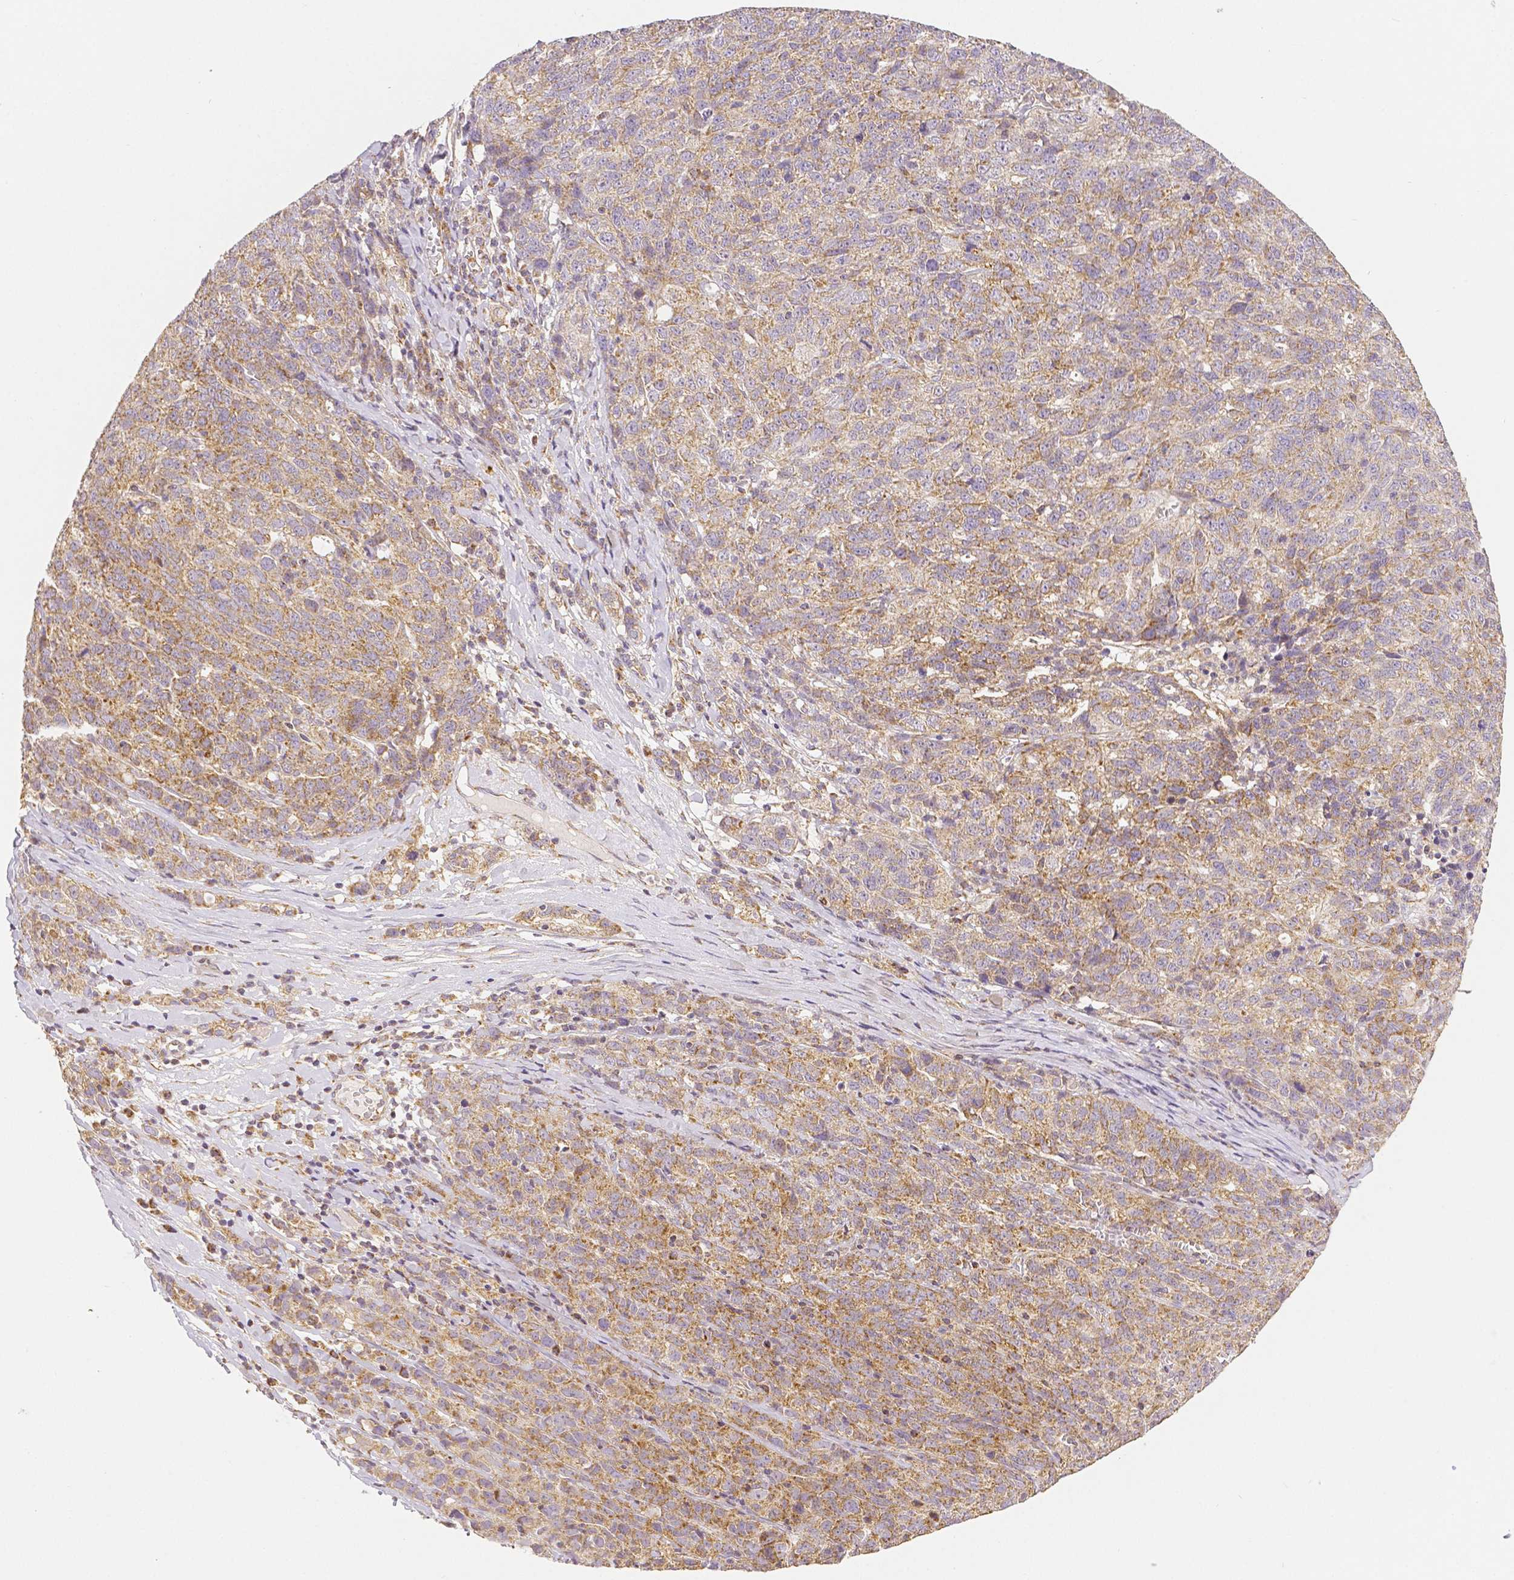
{"staining": {"intensity": "moderate", "quantity": "25%-75%", "location": "cytoplasmic/membranous"}, "tissue": "ovarian cancer", "cell_type": "Tumor cells", "image_type": "cancer", "snomed": [{"axis": "morphology", "description": "Cystadenocarcinoma, serous, NOS"}, {"axis": "topography", "description": "Ovary"}], "caption": "Tumor cells exhibit medium levels of moderate cytoplasmic/membranous staining in about 25%-75% of cells in ovarian serous cystadenocarcinoma.", "gene": "RHOT1", "patient": {"sex": "female", "age": 71}}